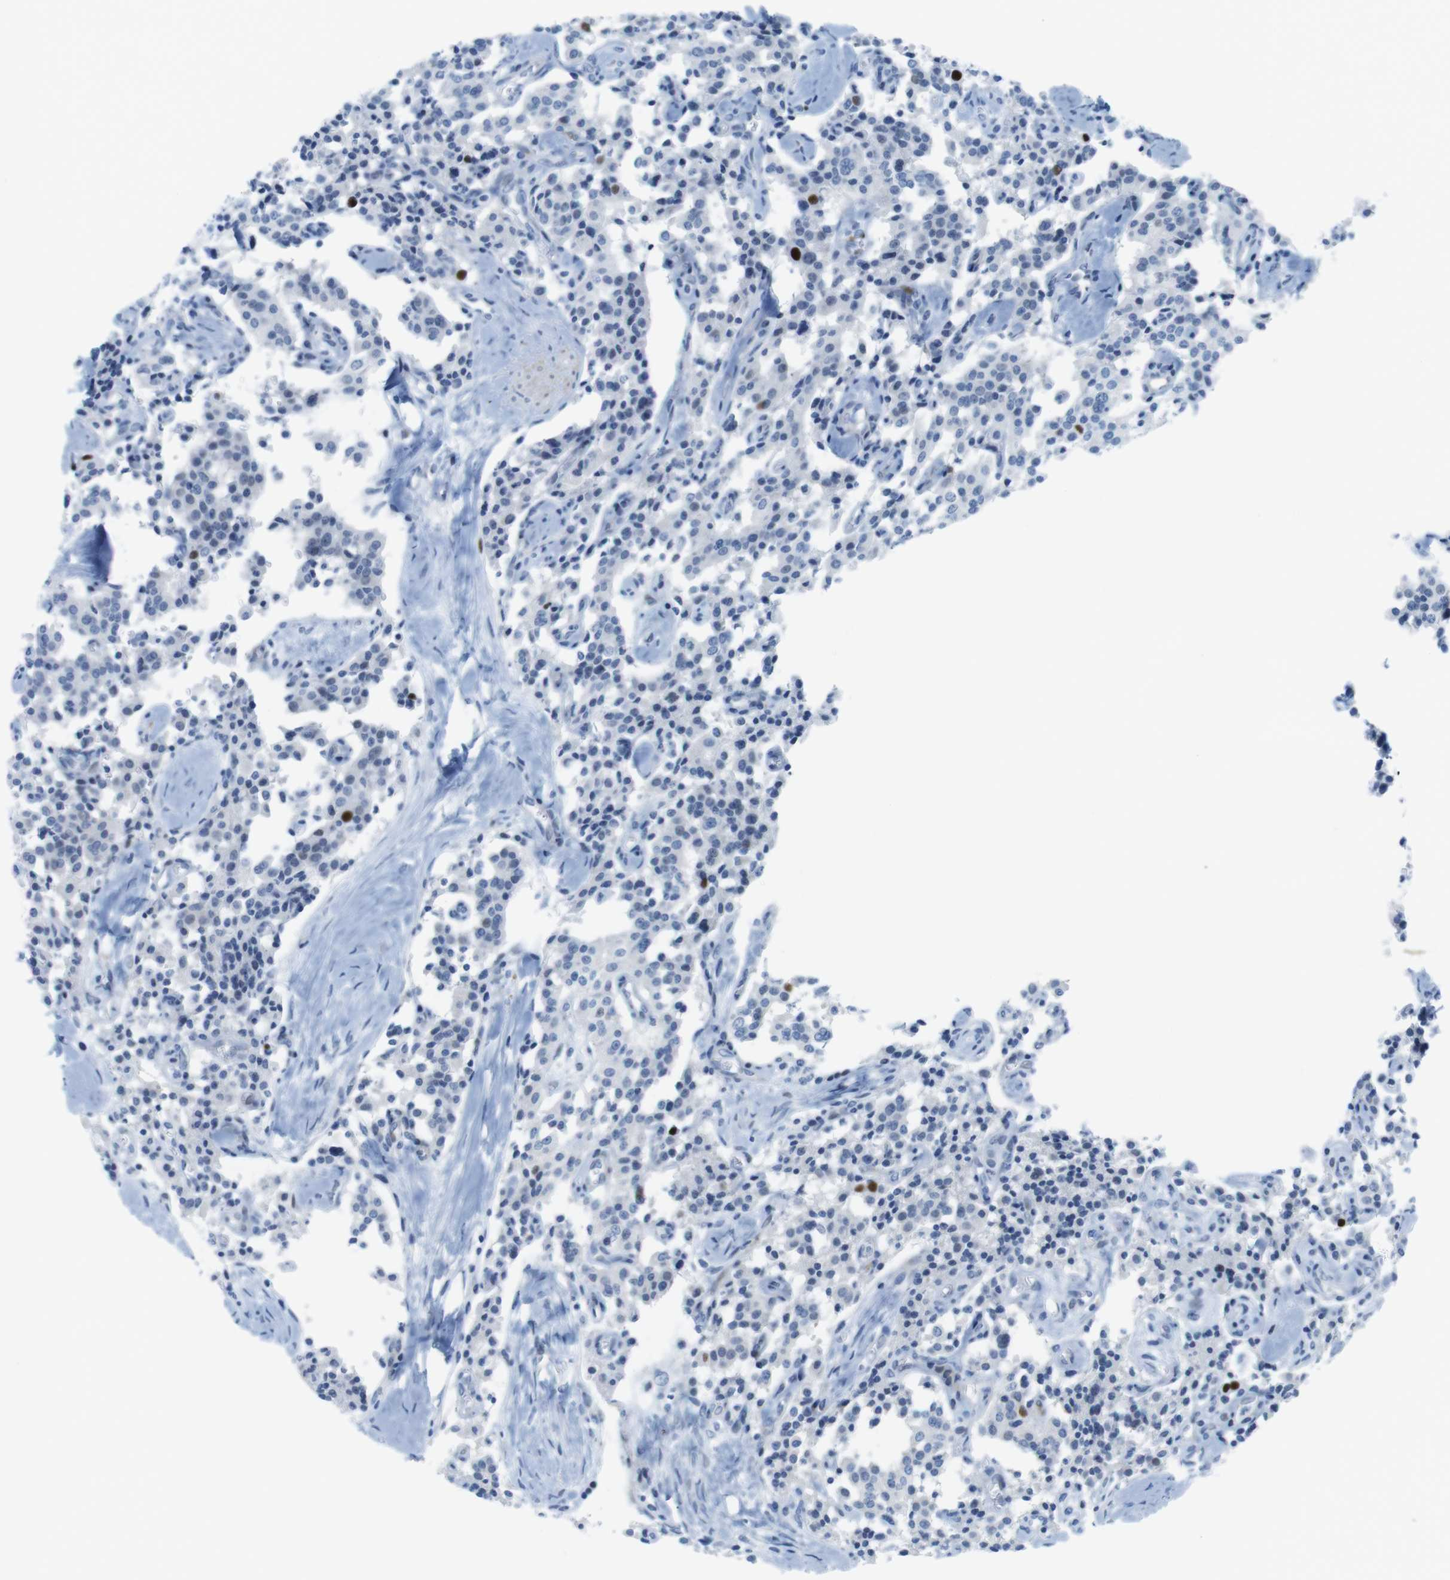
{"staining": {"intensity": "strong", "quantity": "<25%", "location": "nuclear"}, "tissue": "carcinoid", "cell_type": "Tumor cells", "image_type": "cancer", "snomed": [{"axis": "morphology", "description": "Carcinoid, malignant, NOS"}, {"axis": "topography", "description": "Lung"}], "caption": "Immunohistochemical staining of malignant carcinoid displays medium levels of strong nuclear positivity in about <25% of tumor cells. The protein of interest is shown in brown color, while the nuclei are stained blue.", "gene": "CHAF1A", "patient": {"sex": "male", "age": 30}}